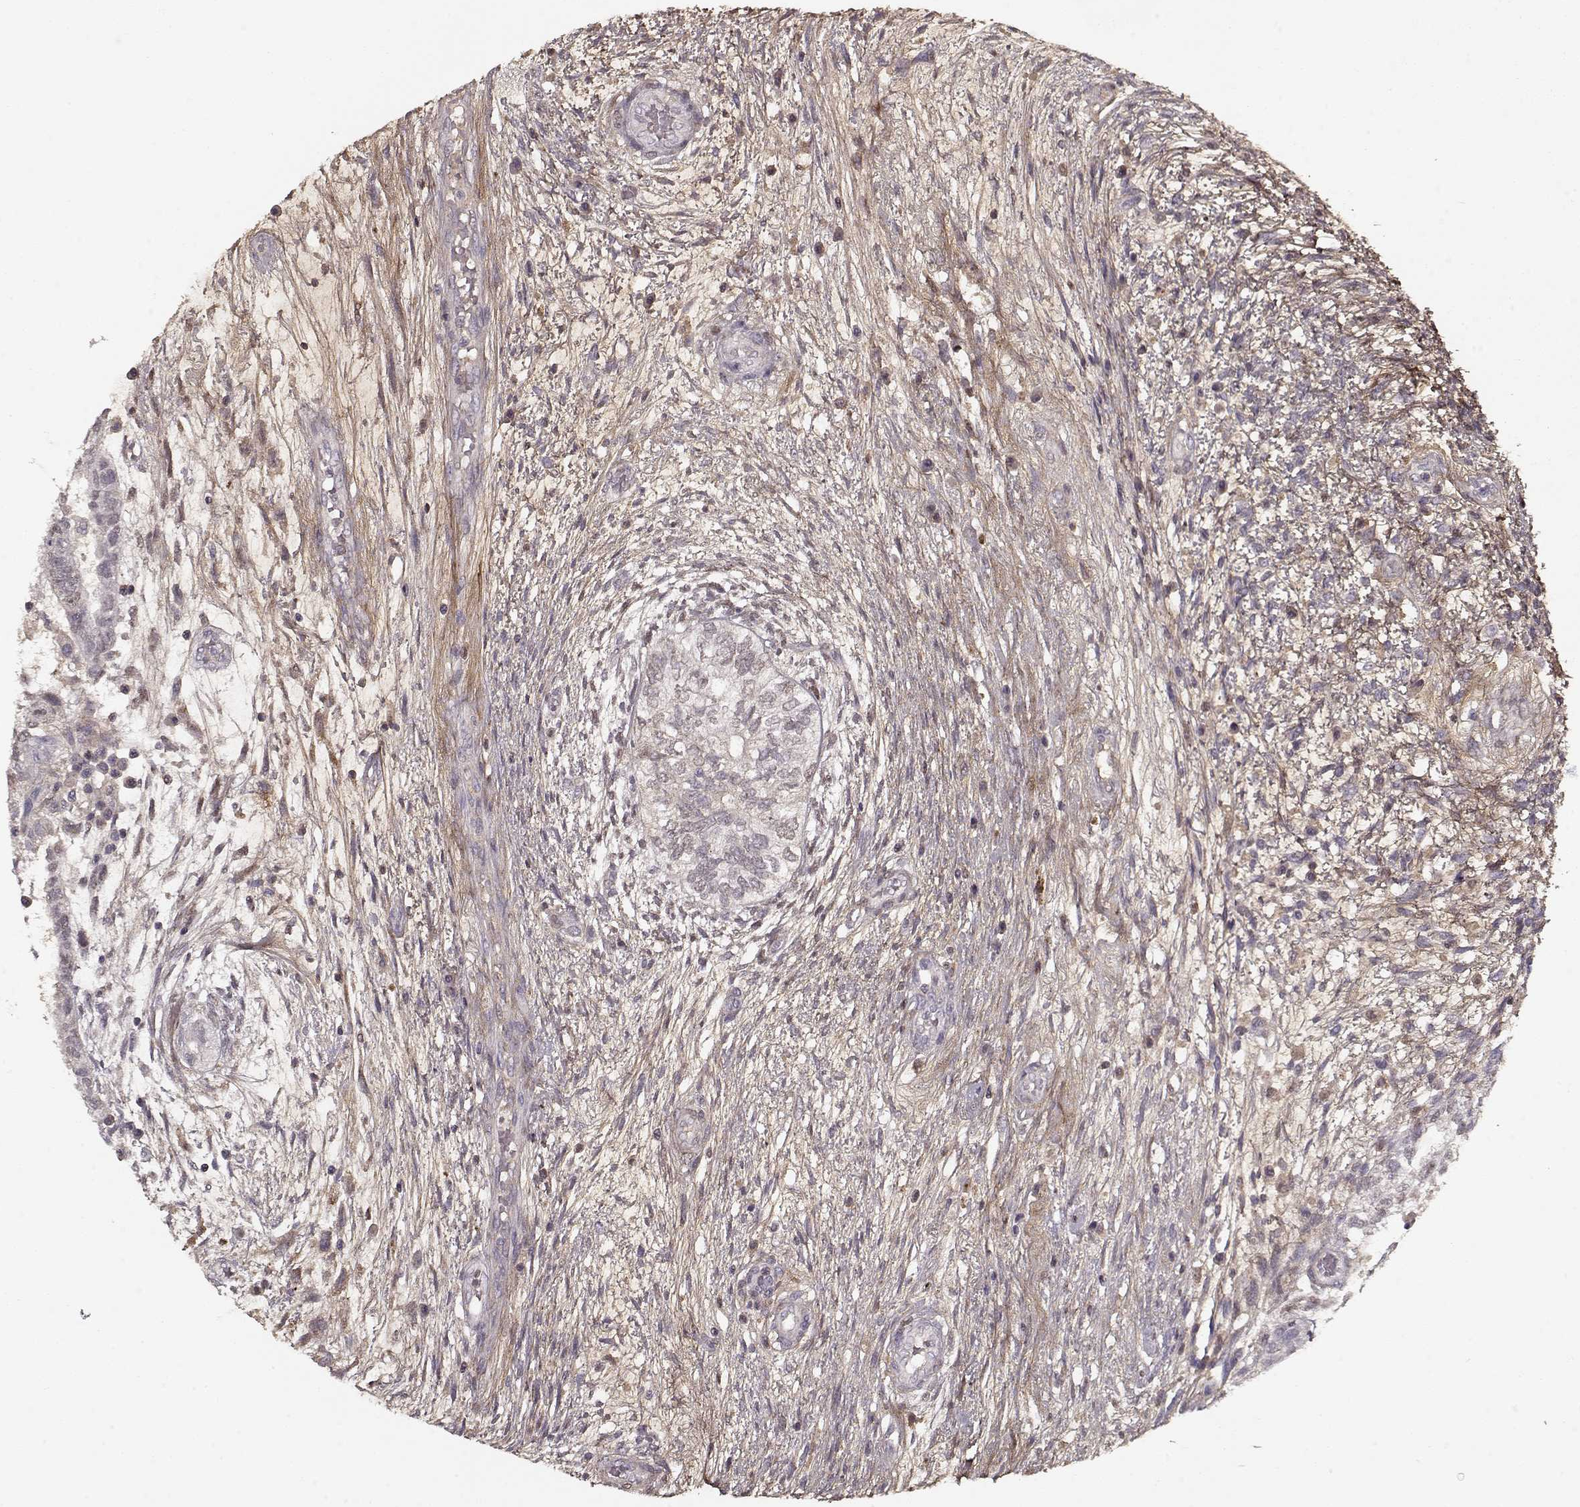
{"staining": {"intensity": "negative", "quantity": "none", "location": "none"}, "tissue": "testis cancer", "cell_type": "Tumor cells", "image_type": "cancer", "snomed": [{"axis": "morphology", "description": "Normal tissue, NOS"}, {"axis": "morphology", "description": "Carcinoma, Embryonal, NOS"}, {"axis": "topography", "description": "Testis"}, {"axis": "topography", "description": "Epididymis"}], "caption": "Immunohistochemical staining of human testis embryonal carcinoma shows no significant expression in tumor cells. (Immunohistochemistry, brightfield microscopy, high magnification).", "gene": "LUM", "patient": {"sex": "male", "age": 32}}